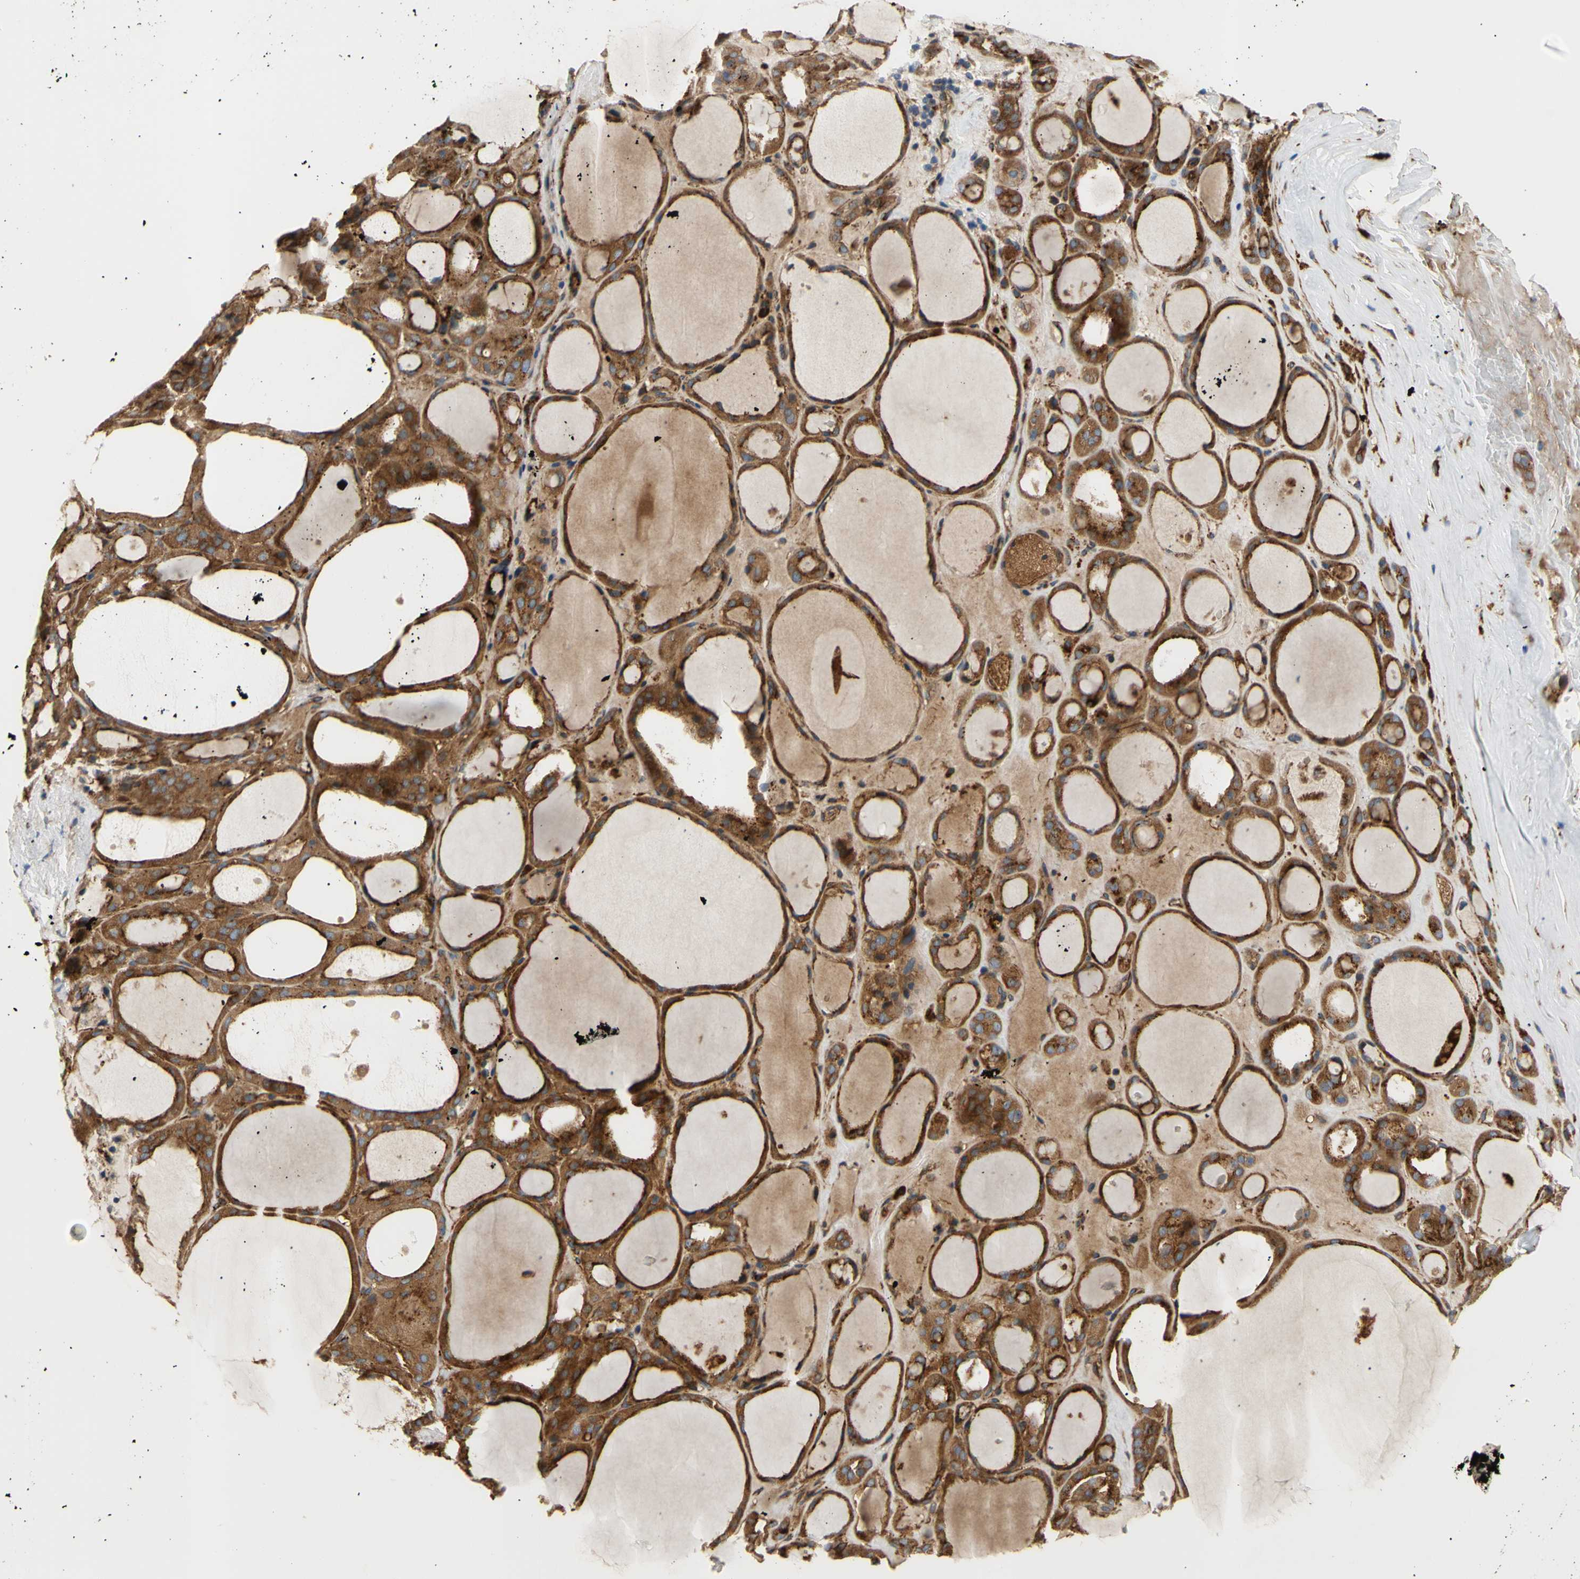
{"staining": {"intensity": "strong", "quantity": ">75%", "location": "cytoplasmic/membranous"}, "tissue": "thyroid gland", "cell_type": "Glandular cells", "image_type": "normal", "snomed": [{"axis": "morphology", "description": "Normal tissue, NOS"}, {"axis": "morphology", "description": "Carcinoma, NOS"}, {"axis": "topography", "description": "Thyroid gland"}], "caption": "Immunohistochemical staining of benign human thyroid gland exhibits high levels of strong cytoplasmic/membranous expression in about >75% of glandular cells. (Stains: DAB (3,3'-diaminobenzidine) in brown, nuclei in blue, Microscopy: brightfield microscopy at high magnification).", "gene": "TUBG2", "patient": {"sex": "female", "age": 86}}